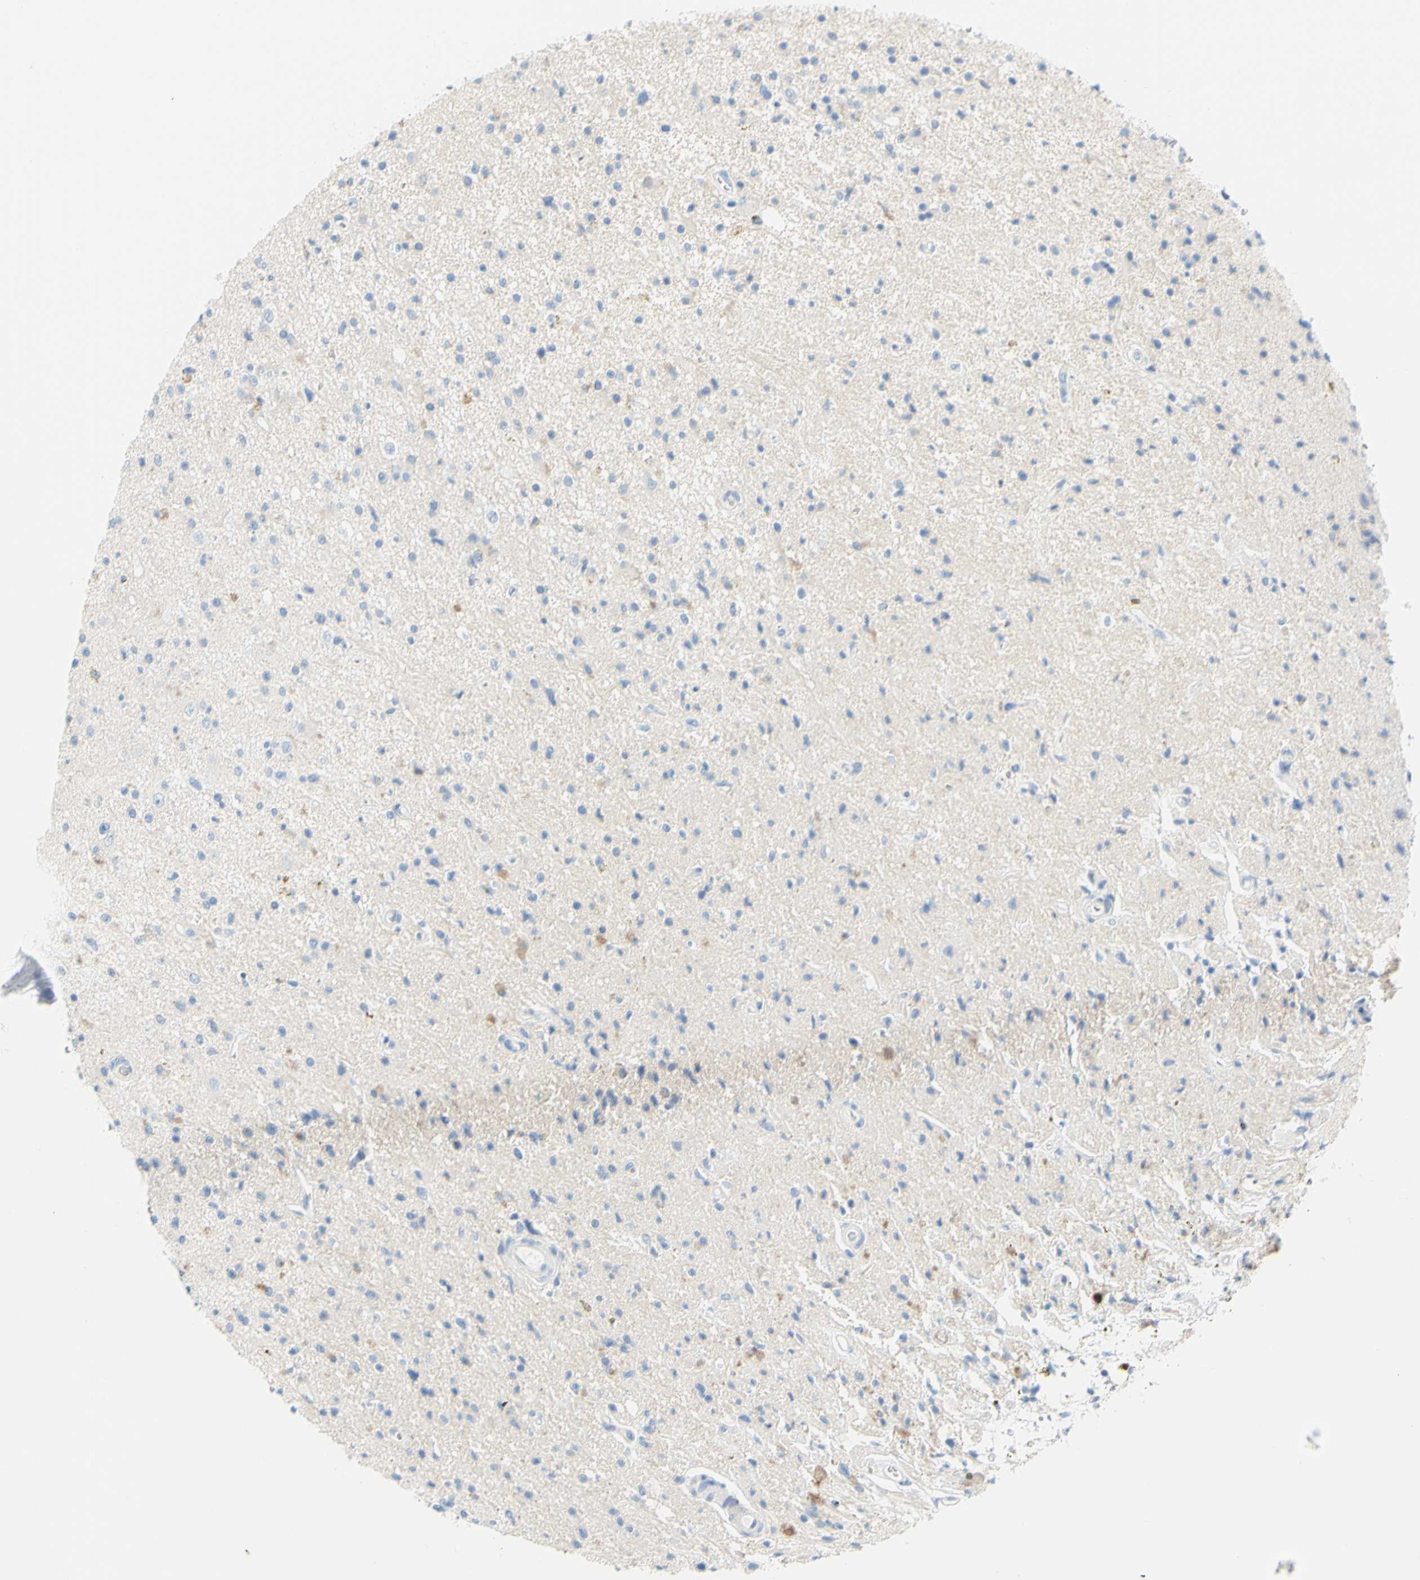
{"staining": {"intensity": "negative", "quantity": "none", "location": "none"}, "tissue": "glioma", "cell_type": "Tumor cells", "image_type": "cancer", "snomed": [{"axis": "morphology", "description": "Glioma, malignant, High grade"}, {"axis": "topography", "description": "Brain"}], "caption": "Glioma was stained to show a protein in brown. There is no significant staining in tumor cells.", "gene": "DCT", "patient": {"sex": "male", "age": 33}}